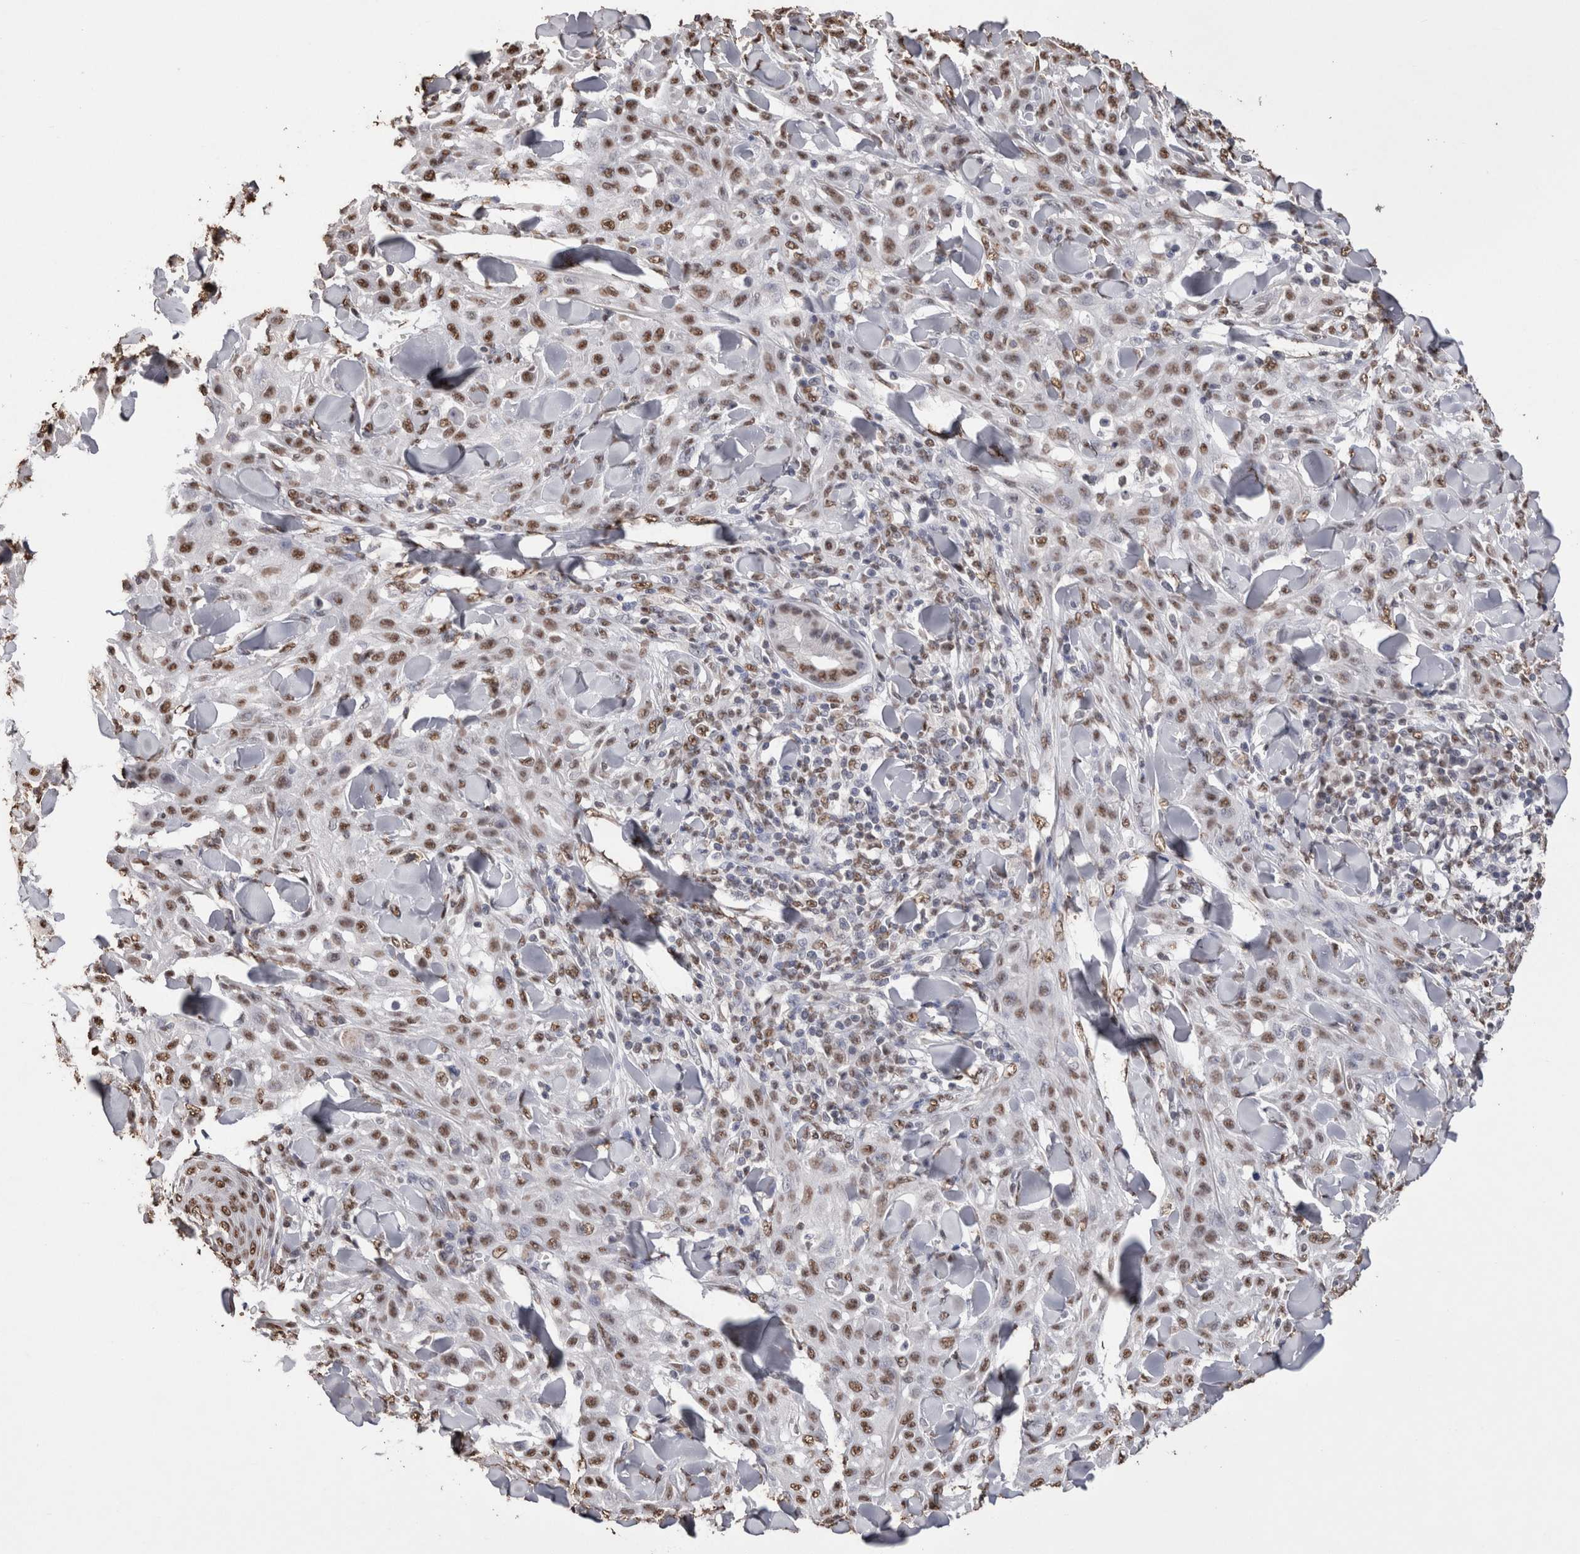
{"staining": {"intensity": "moderate", "quantity": ">75%", "location": "nuclear"}, "tissue": "skin cancer", "cell_type": "Tumor cells", "image_type": "cancer", "snomed": [{"axis": "morphology", "description": "Squamous cell carcinoma, NOS"}, {"axis": "topography", "description": "Skin"}], "caption": "Protein analysis of squamous cell carcinoma (skin) tissue displays moderate nuclear expression in about >75% of tumor cells.", "gene": "NTHL1", "patient": {"sex": "male", "age": 24}}